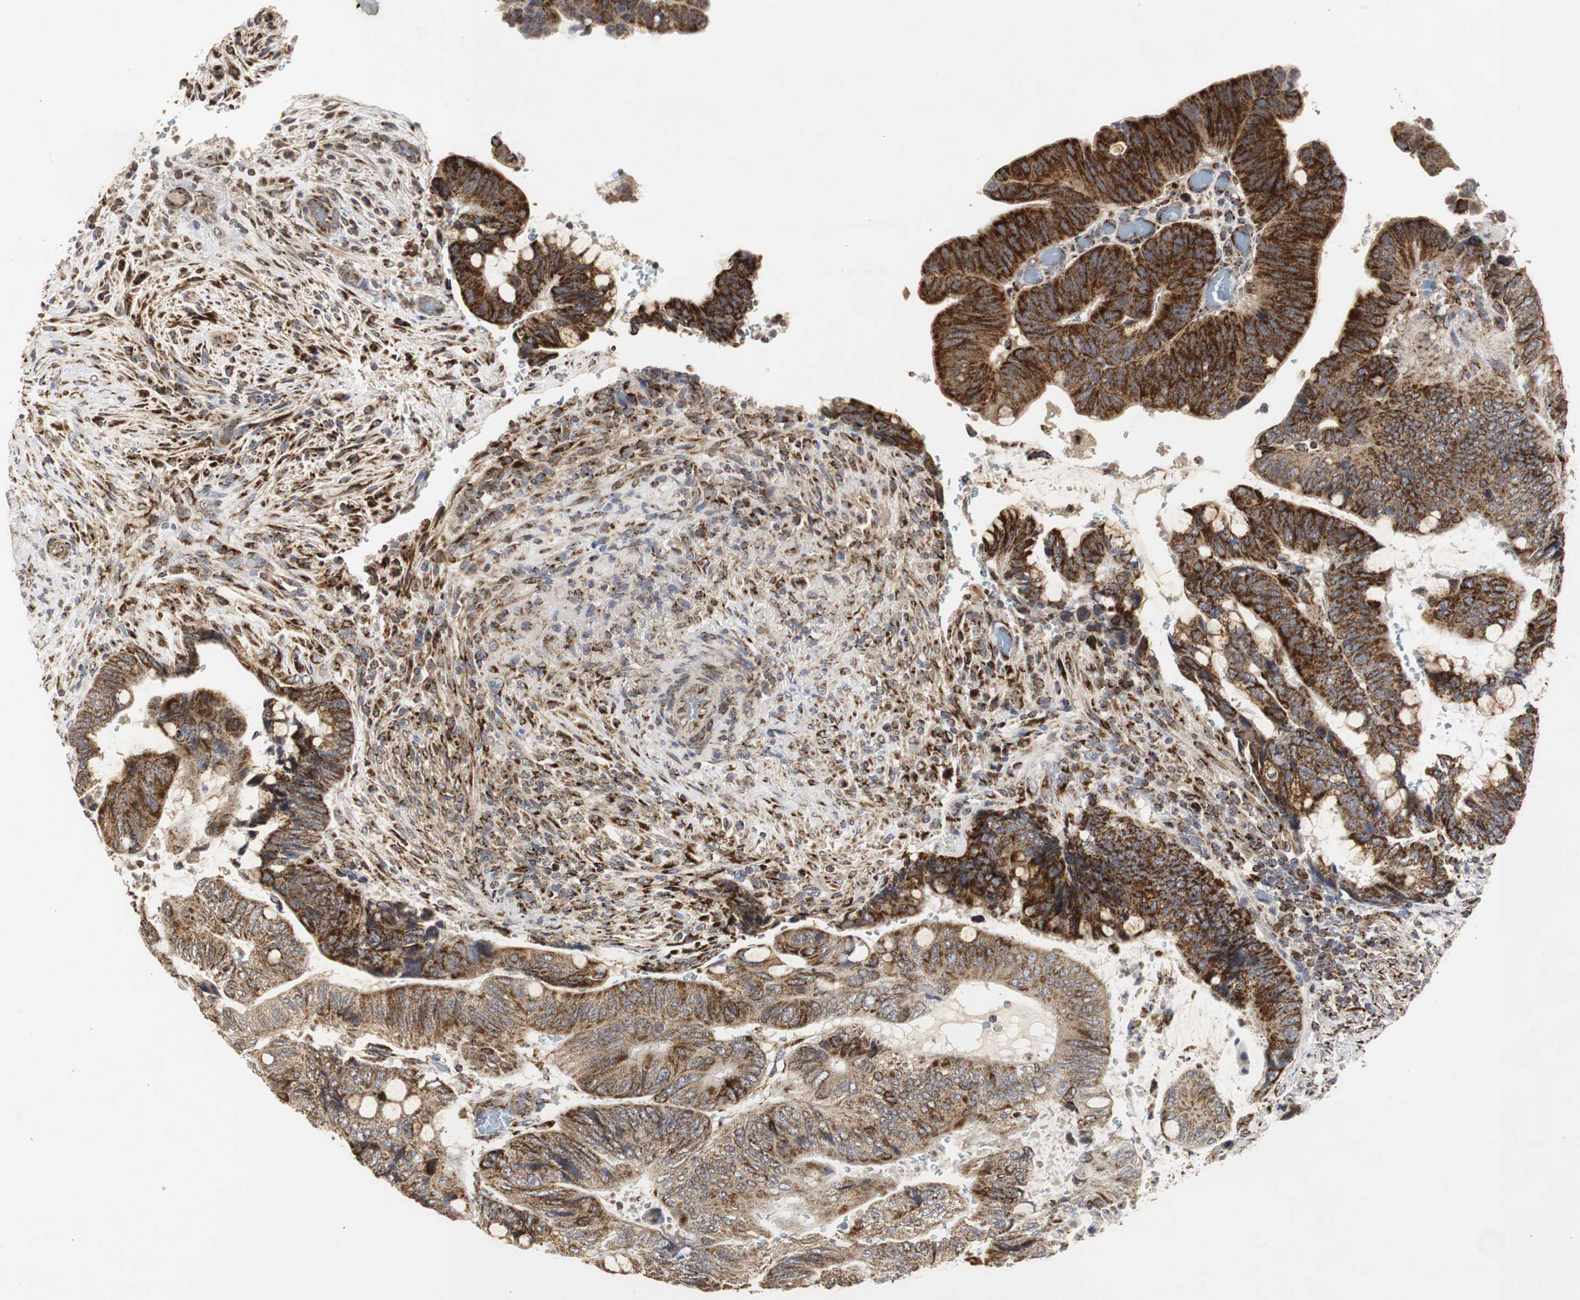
{"staining": {"intensity": "strong", "quantity": ">75%", "location": "cytoplasmic/membranous"}, "tissue": "colorectal cancer", "cell_type": "Tumor cells", "image_type": "cancer", "snomed": [{"axis": "morphology", "description": "Normal tissue, NOS"}, {"axis": "morphology", "description": "Adenocarcinoma, NOS"}, {"axis": "topography", "description": "Rectum"}, {"axis": "topography", "description": "Peripheral nerve tissue"}], "caption": "Brown immunohistochemical staining in human colorectal cancer (adenocarcinoma) demonstrates strong cytoplasmic/membranous positivity in approximately >75% of tumor cells.", "gene": "HSD17B10", "patient": {"sex": "male", "age": 92}}